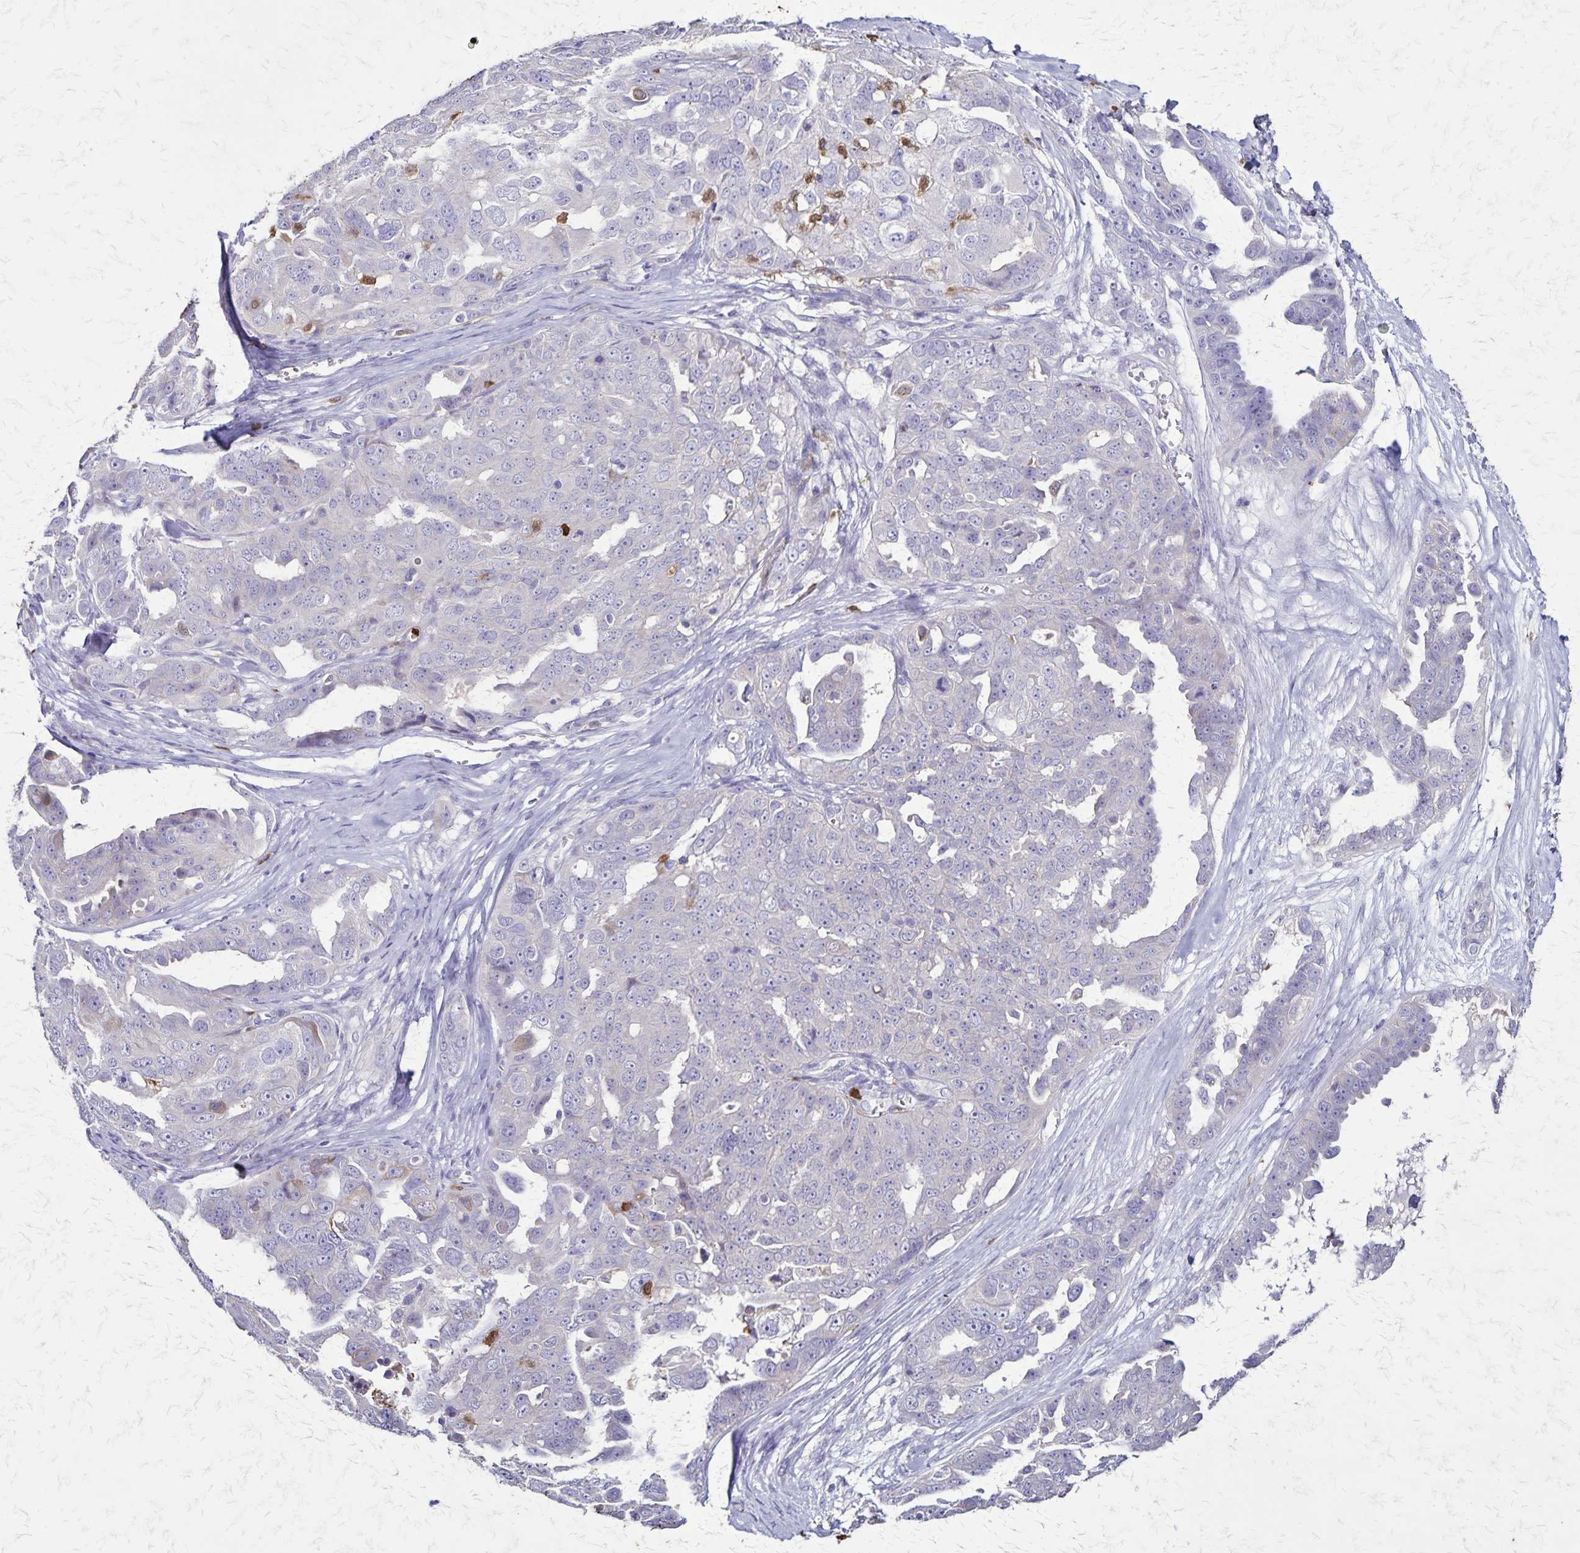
{"staining": {"intensity": "negative", "quantity": "none", "location": "none"}, "tissue": "ovarian cancer", "cell_type": "Tumor cells", "image_type": "cancer", "snomed": [{"axis": "morphology", "description": "Carcinoma, endometroid"}, {"axis": "topography", "description": "Ovary"}], "caption": "An IHC micrograph of endometroid carcinoma (ovarian) is shown. There is no staining in tumor cells of endometroid carcinoma (ovarian). The staining was performed using DAB to visualize the protein expression in brown, while the nuclei were stained in blue with hematoxylin (Magnification: 20x).", "gene": "ULBP3", "patient": {"sex": "female", "age": 70}}